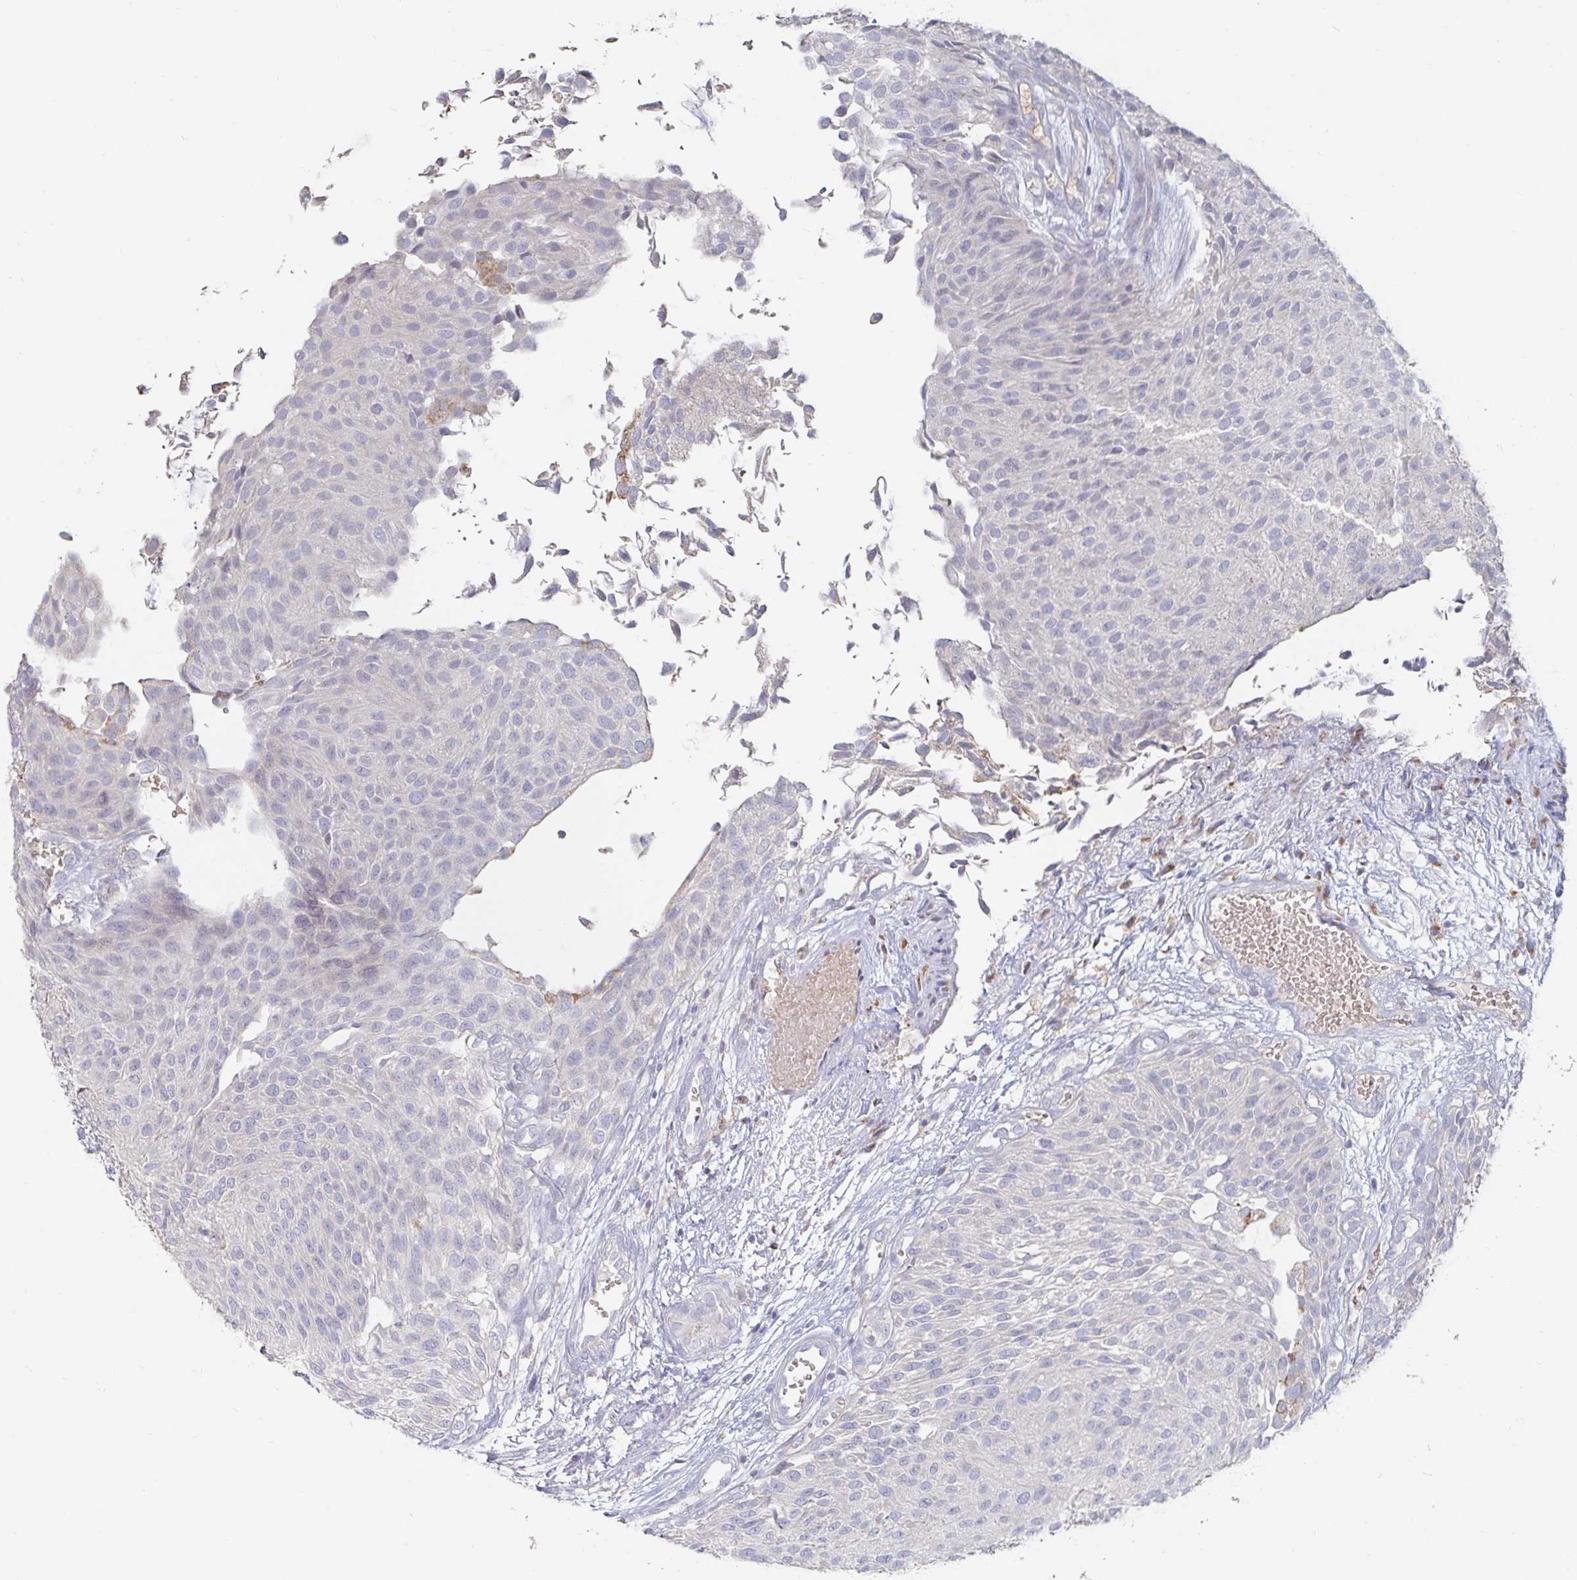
{"staining": {"intensity": "negative", "quantity": "none", "location": "none"}, "tissue": "urothelial cancer", "cell_type": "Tumor cells", "image_type": "cancer", "snomed": [{"axis": "morphology", "description": "Urothelial carcinoma, NOS"}, {"axis": "topography", "description": "Urinary bladder"}], "caption": "Tumor cells show no significant positivity in transitional cell carcinoma. (DAB IHC visualized using brightfield microscopy, high magnification).", "gene": "SPPL3", "patient": {"sex": "male", "age": 84}}